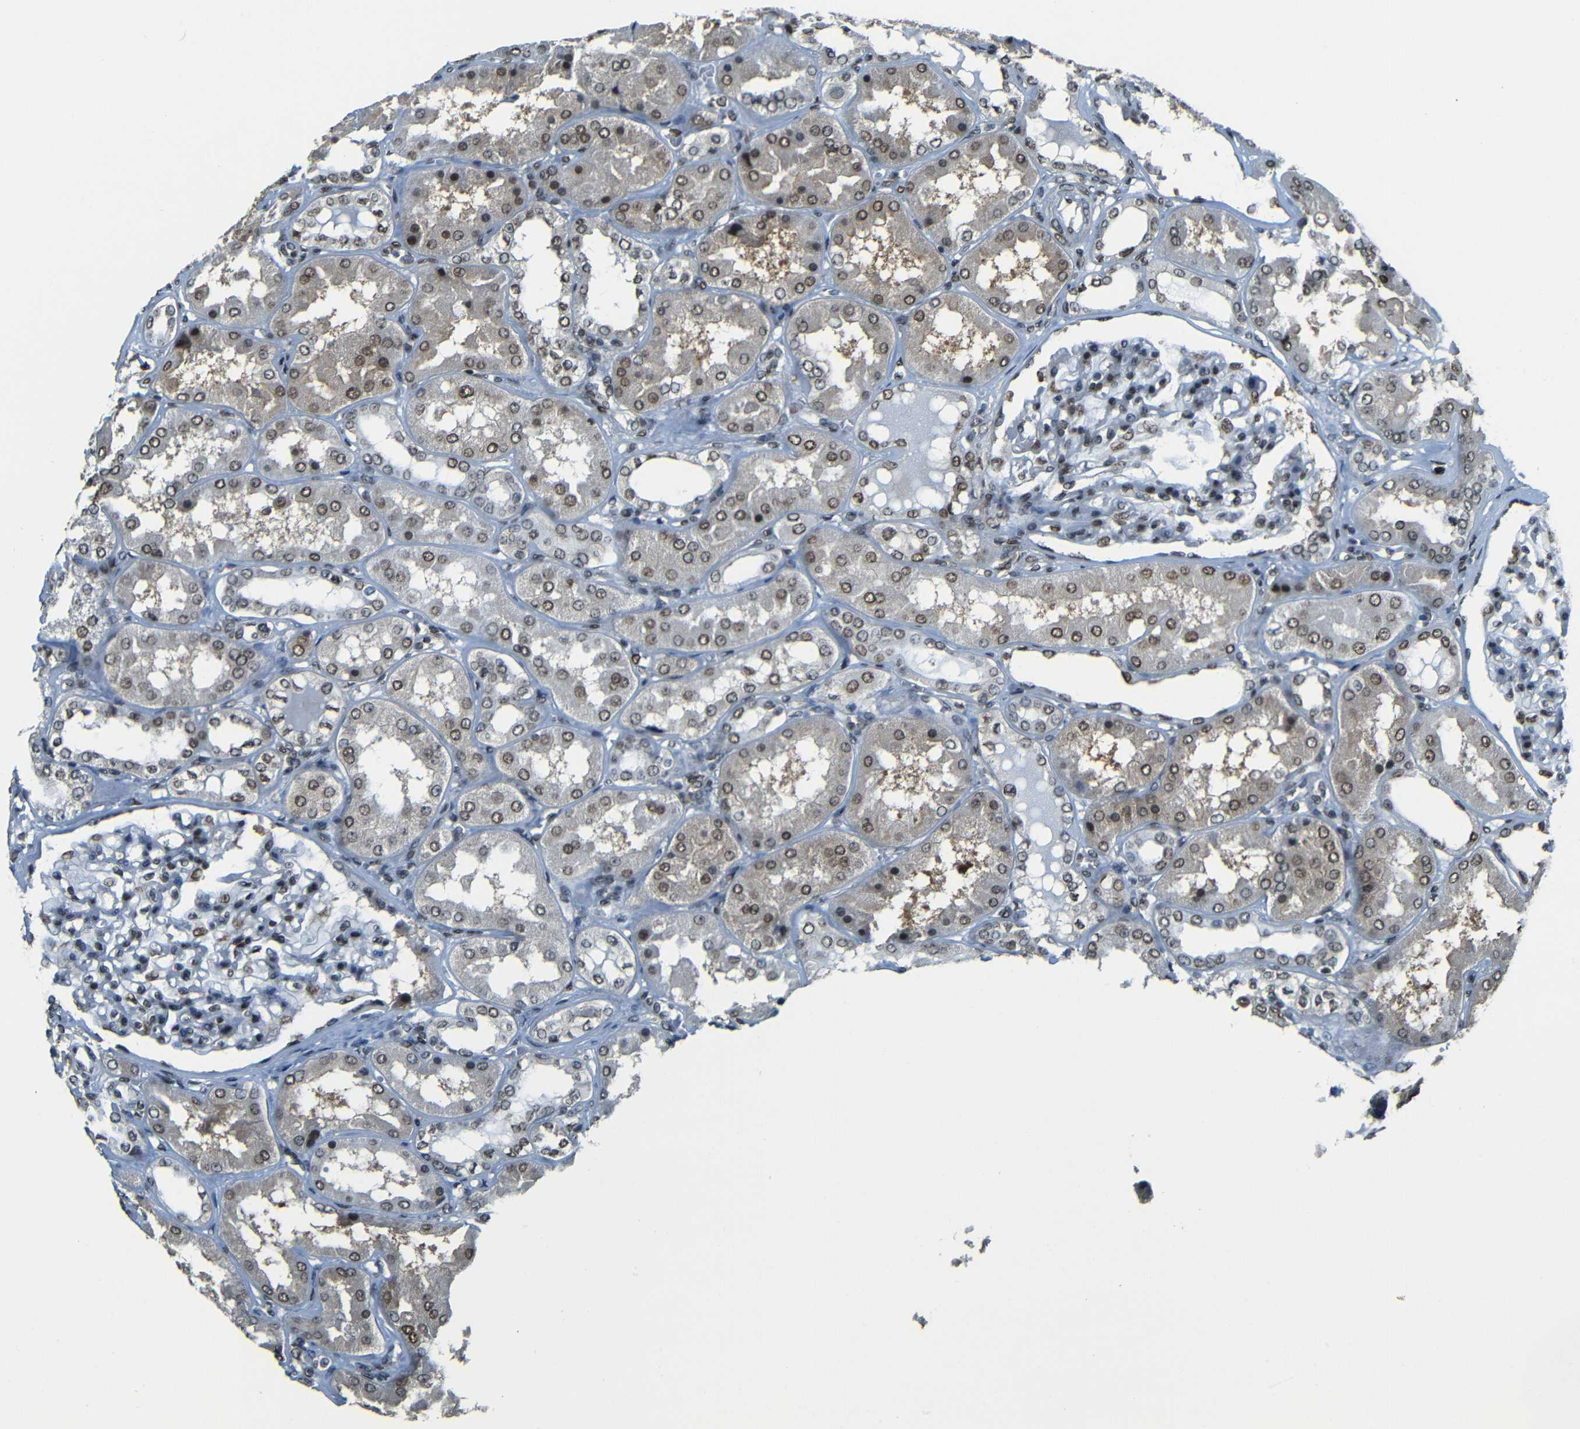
{"staining": {"intensity": "weak", "quantity": ">75%", "location": "nuclear"}, "tissue": "kidney", "cell_type": "Cells in glomeruli", "image_type": "normal", "snomed": [{"axis": "morphology", "description": "Normal tissue, NOS"}, {"axis": "topography", "description": "Kidney"}], "caption": "Protein analysis of benign kidney exhibits weak nuclear staining in approximately >75% of cells in glomeruli.", "gene": "PSIP1", "patient": {"sex": "female", "age": 56}}